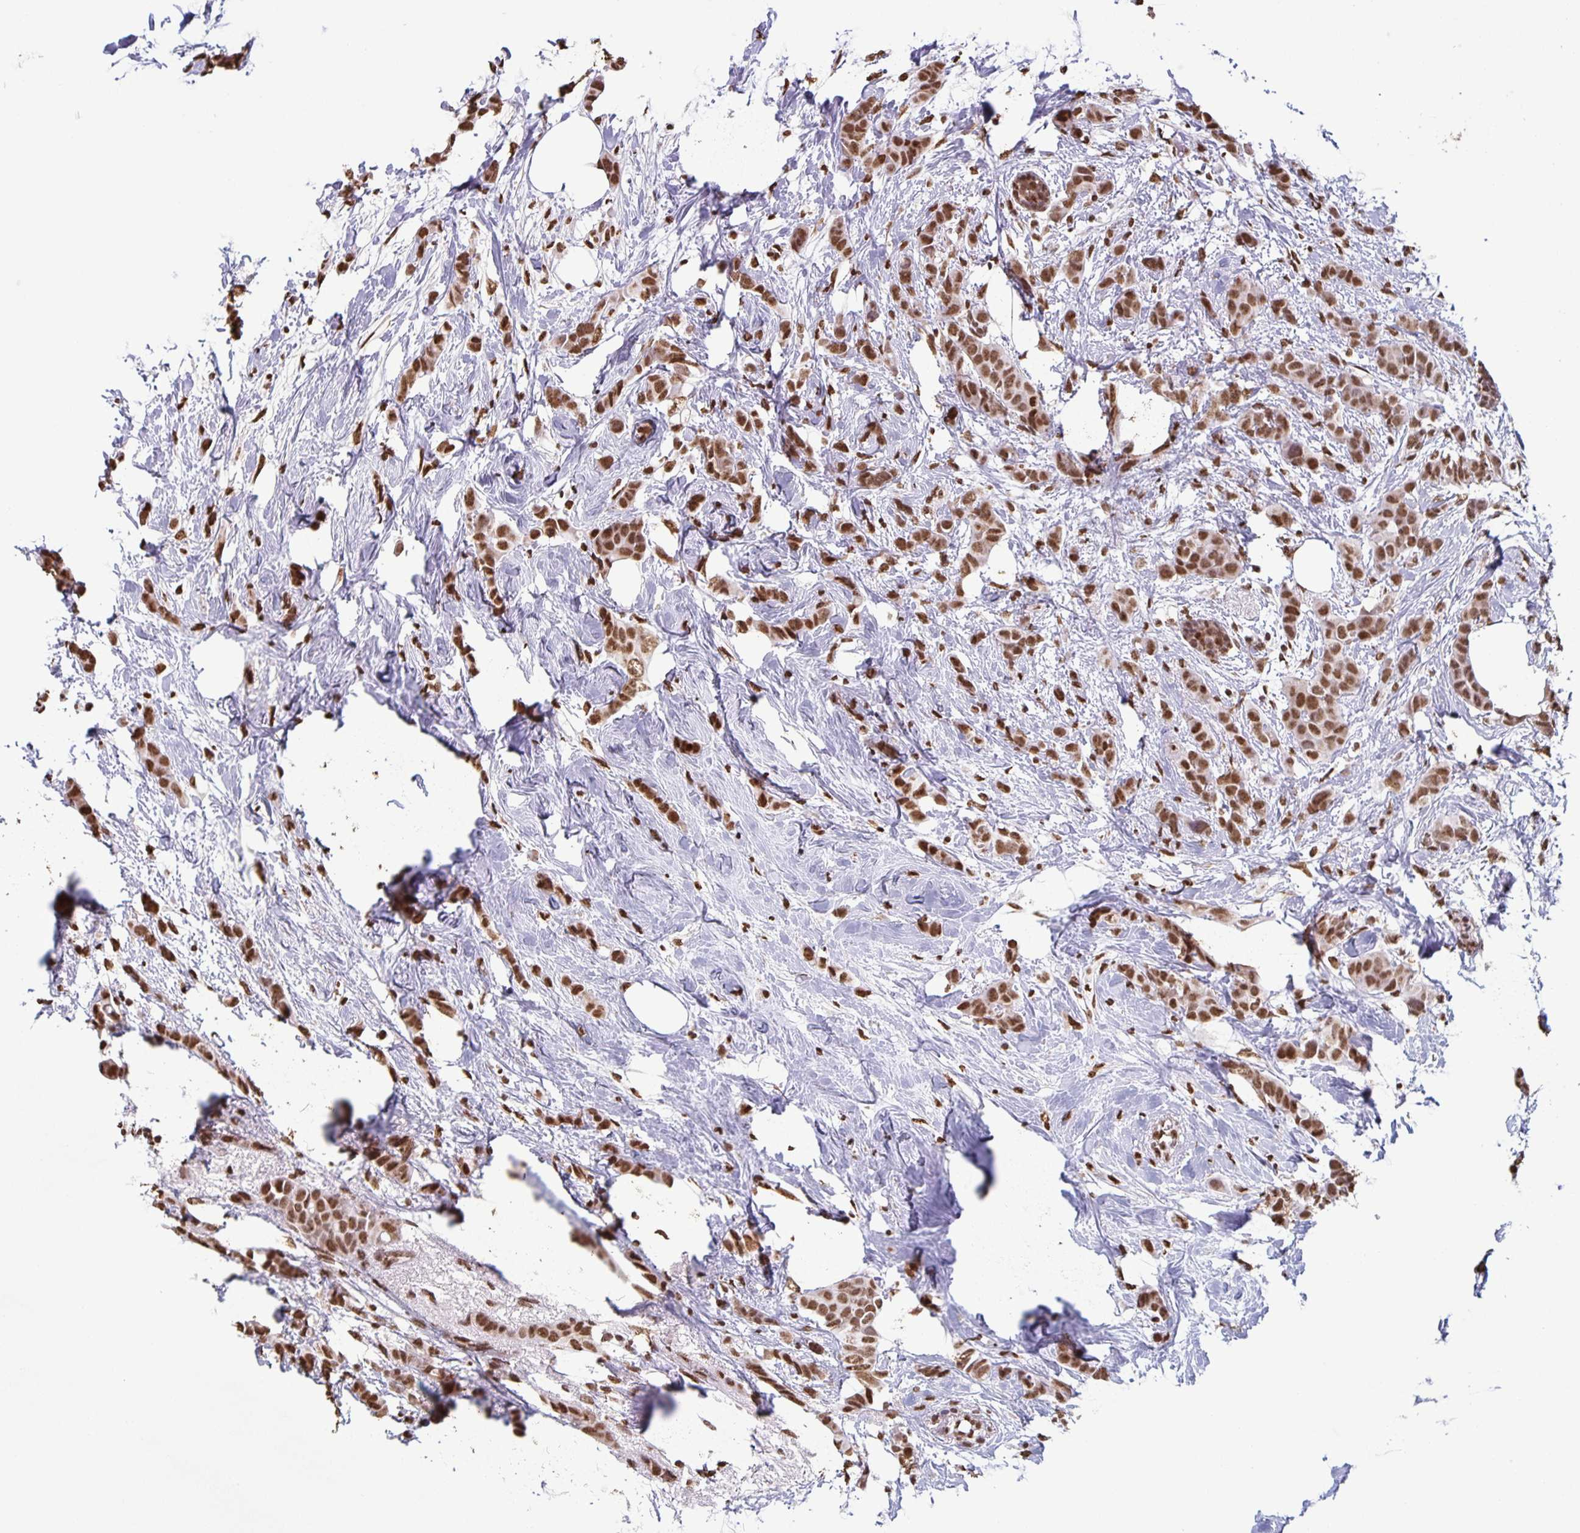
{"staining": {"intensity": "moderate", "quantity": ">75%", "location": "nuclear"}, "tissue": "breast cancer", "cell_type": "Tumor cells", "image_type": "cancer", "snomed": [{"axis": "morphology", "description": "Duct carcinoma"}, {"axis": "topography", "description": "Breast"}], "caption": "Breast invasive ductal carcinoma stained for a protein (brown) exhibits moderate nuclear positive staining in about >75% of tumor cells.", "gene": "DUT", "patient": {"sex": "female", "age": 62}}